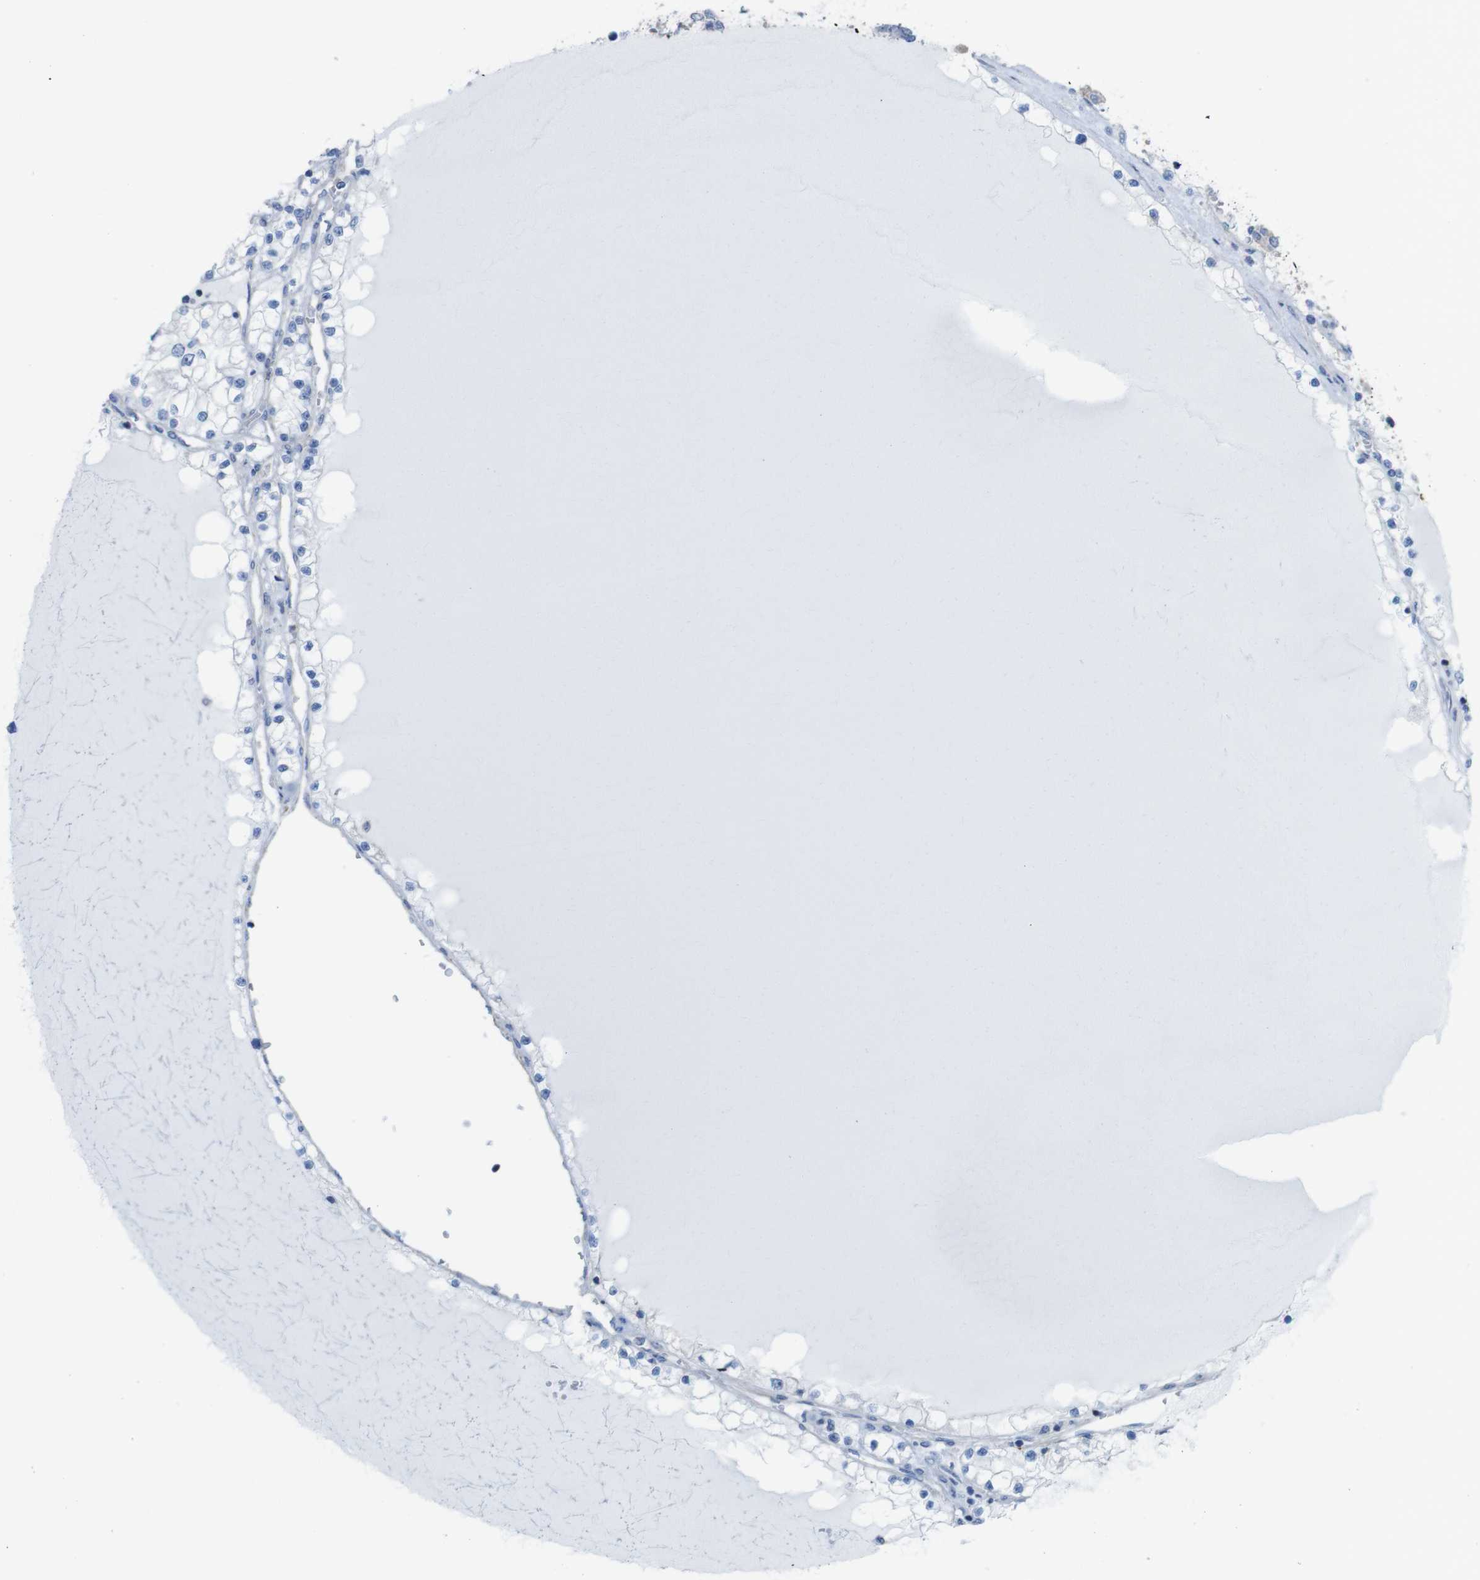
{"staining": {"intensity": "negative", "quantity": "none", "location": "none"}, "tissue": "renal cancer", "cell_type": "Tumor cells", "image_type": "cancer", "snomed": [{"axis": "morphology", "description": "Adenocarcinoma, NOS"}, {"axis": "topography", "description": "Kidney"}], "caption": "The micrograph displays no staining of tumor cells in renal adenocarcinoma. (DAB (3,3'-diaminobenzidine) IHC visualized using brightfield microscopy, high magnification).", "gene": "PREX2", "patient": {"sex": "male", "age": 68}}